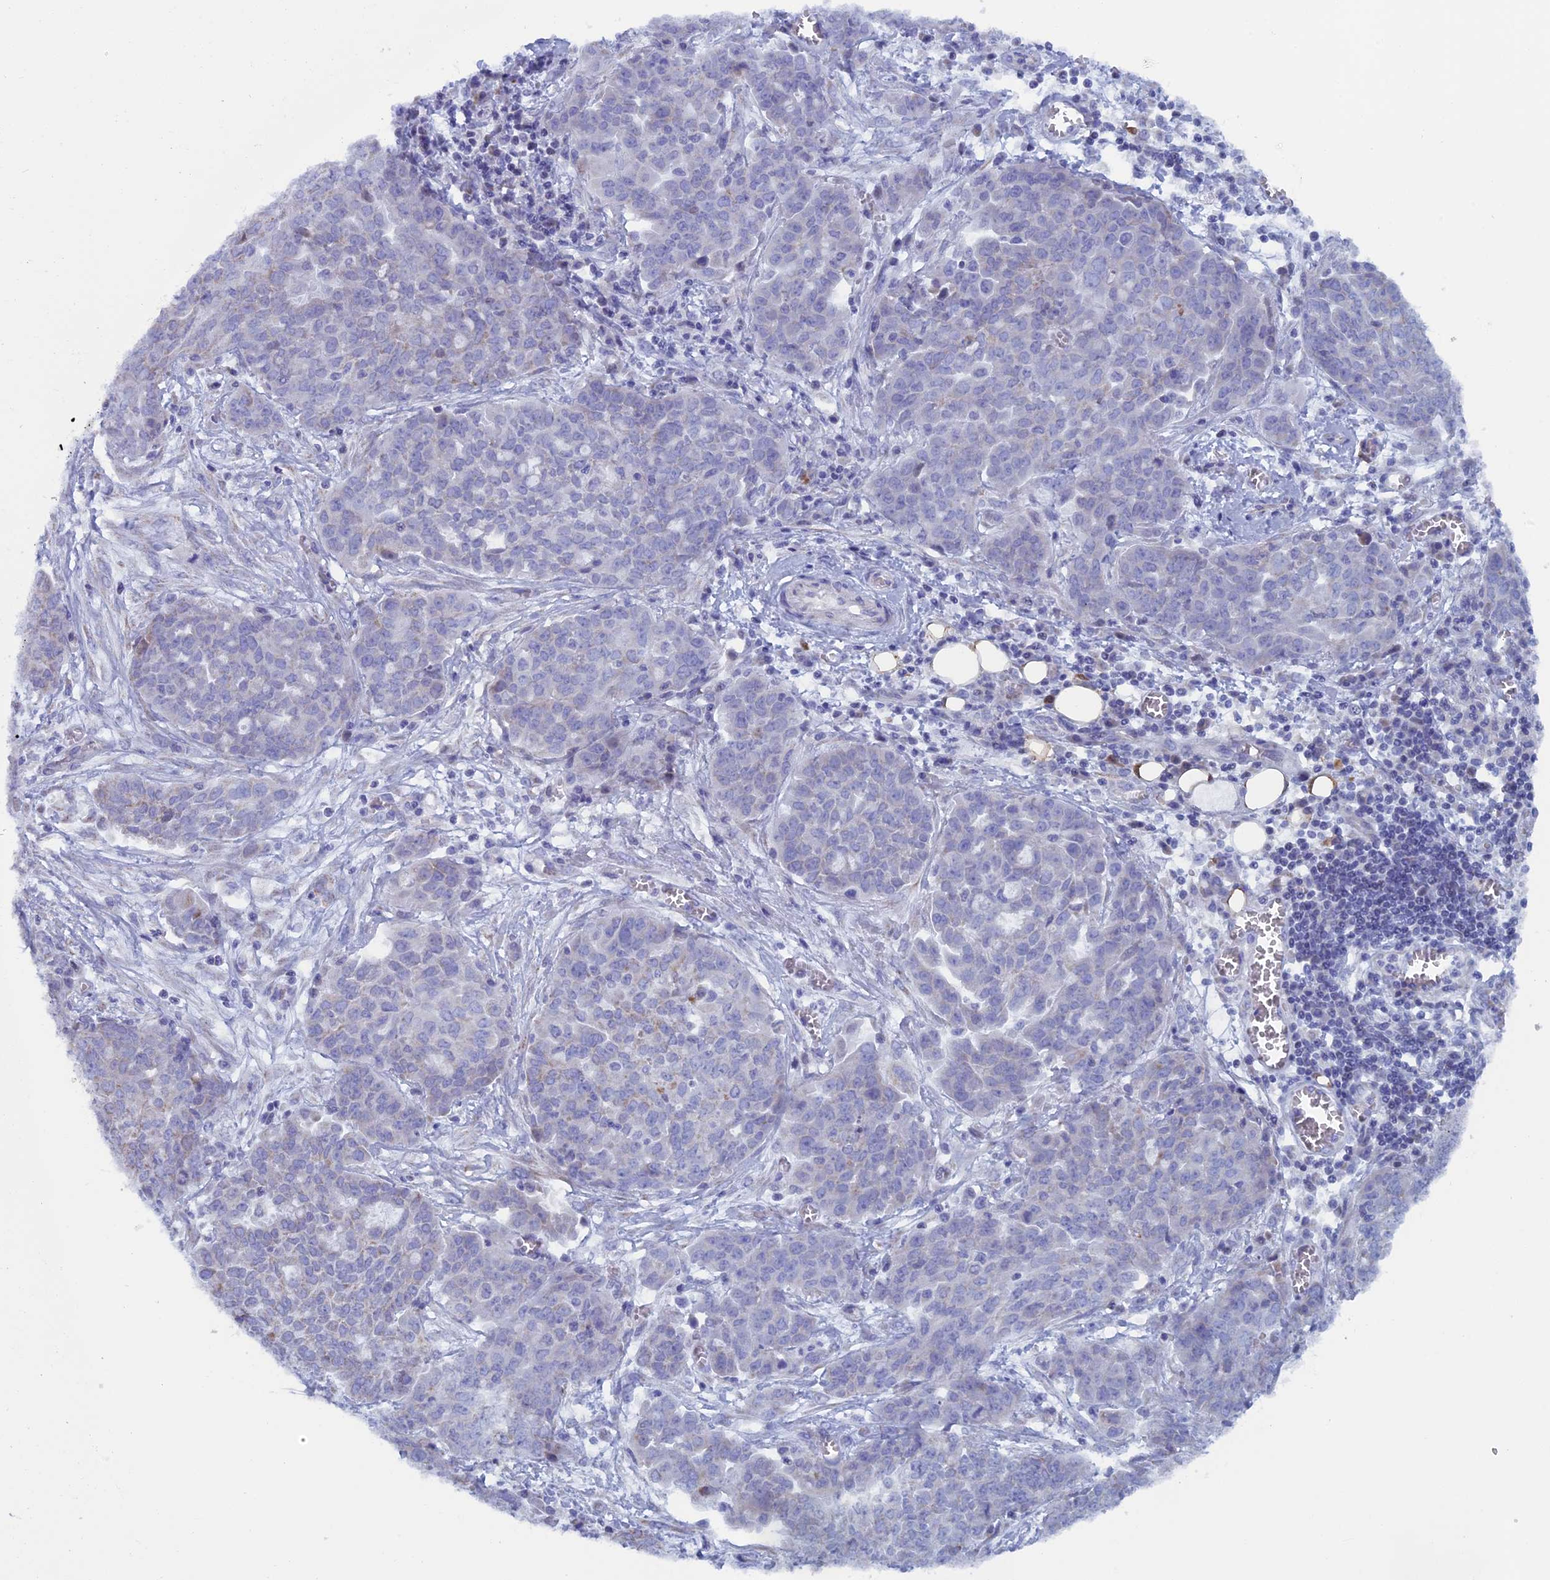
{"staining": {"intensity": "negative", "quantity": "none", "location": "none"}, "tissue": "ovarian cancer", "cell_type": "Tumor cells", "image_type": "cancer", "snomed": [{"axis": "morphology", "description": "Cystadenocarcinoma, serous, NOS"}, {"axis": "topography", "description": "Soft tissue"}, {"axis": "topography", "description": "Ovary"}], "caption": "This is an immunohistochemistry image of ovarian cancer (serous cystadenocarcinoma). There is no expression in tumor cells.", "gene": "NIBAN3", "patient": {"sex": "female", "age": 57}}